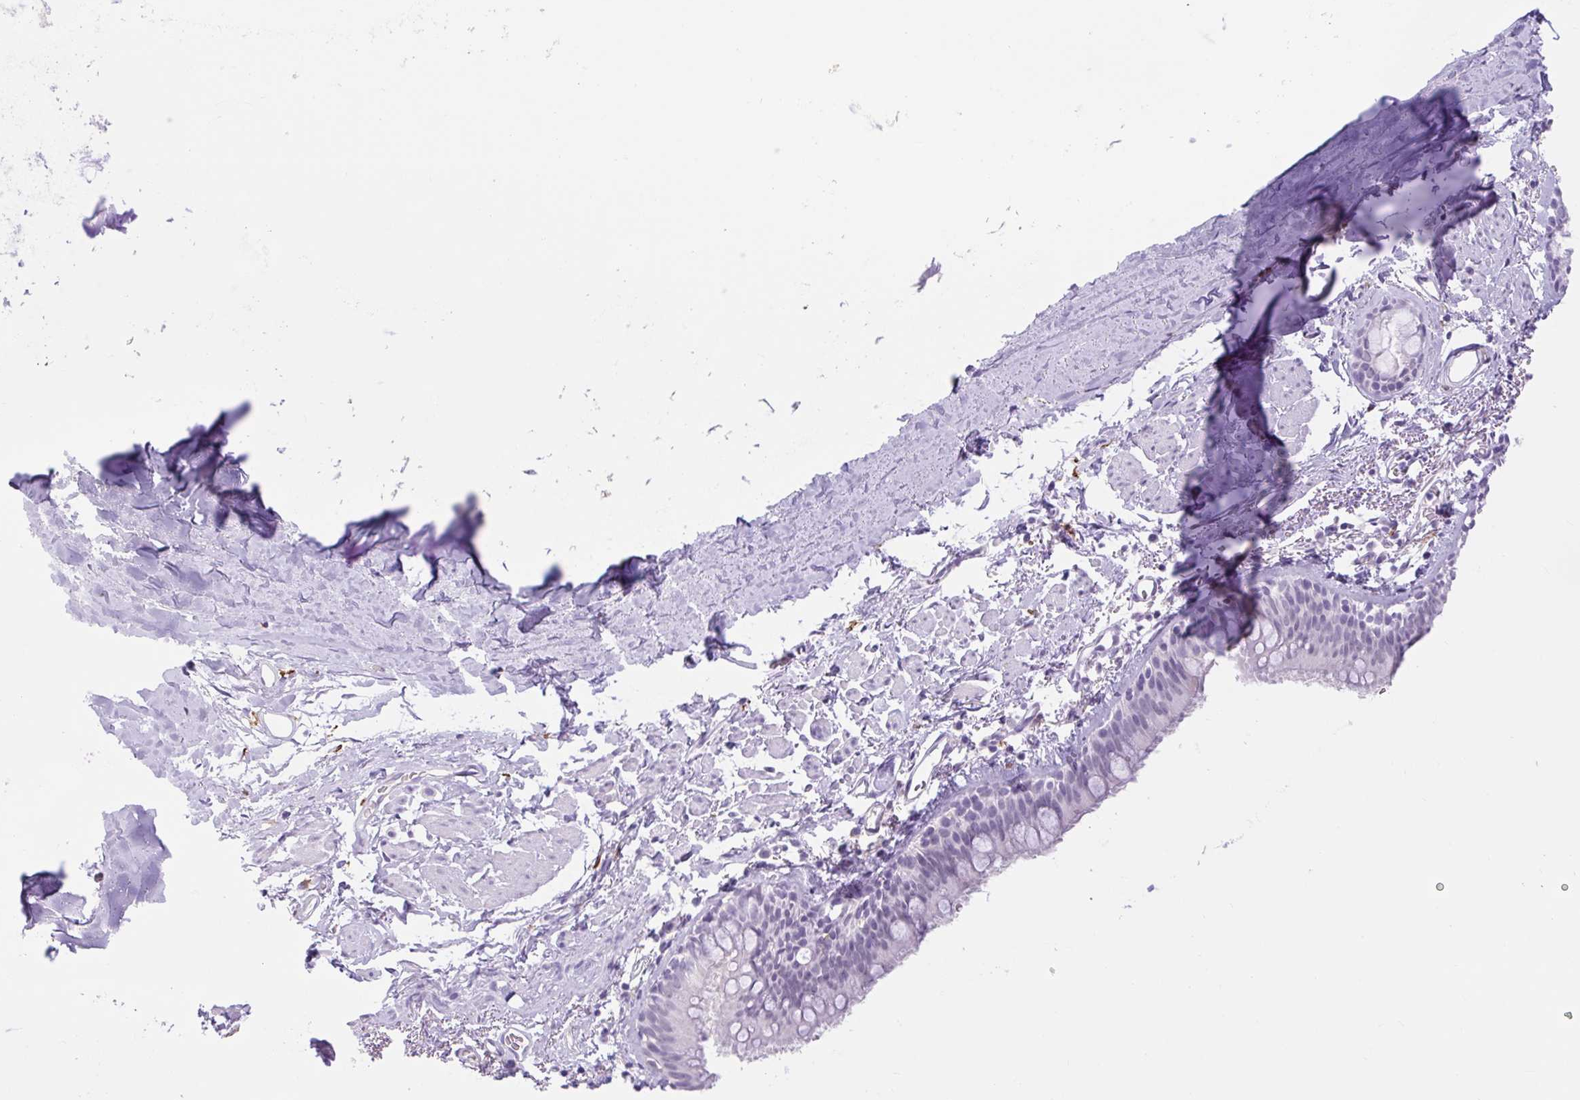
{"staining": {"intensity": "negative", "quantity": "none", "location": "none"}, "tissue": "bronchus", "cell_type": "Respiratory epithelial cells", "image_type": "normal", "snomed": [{"axis": "morphology", "description": "Normal tissue, NOS"}, {"axis": "topography", "description": "Bronchus"}], "caption": "Protein analysis of benign bronchus exhibits no significant staining in respiratory epithelial cells. Brightfield microscopy of immunohistochemistry stained with DAB (brown) and hematoxylin (blue), captured at high magnification.", "gene": "SIGLEC1", "patient": {"sex": "male", "age": 67}}